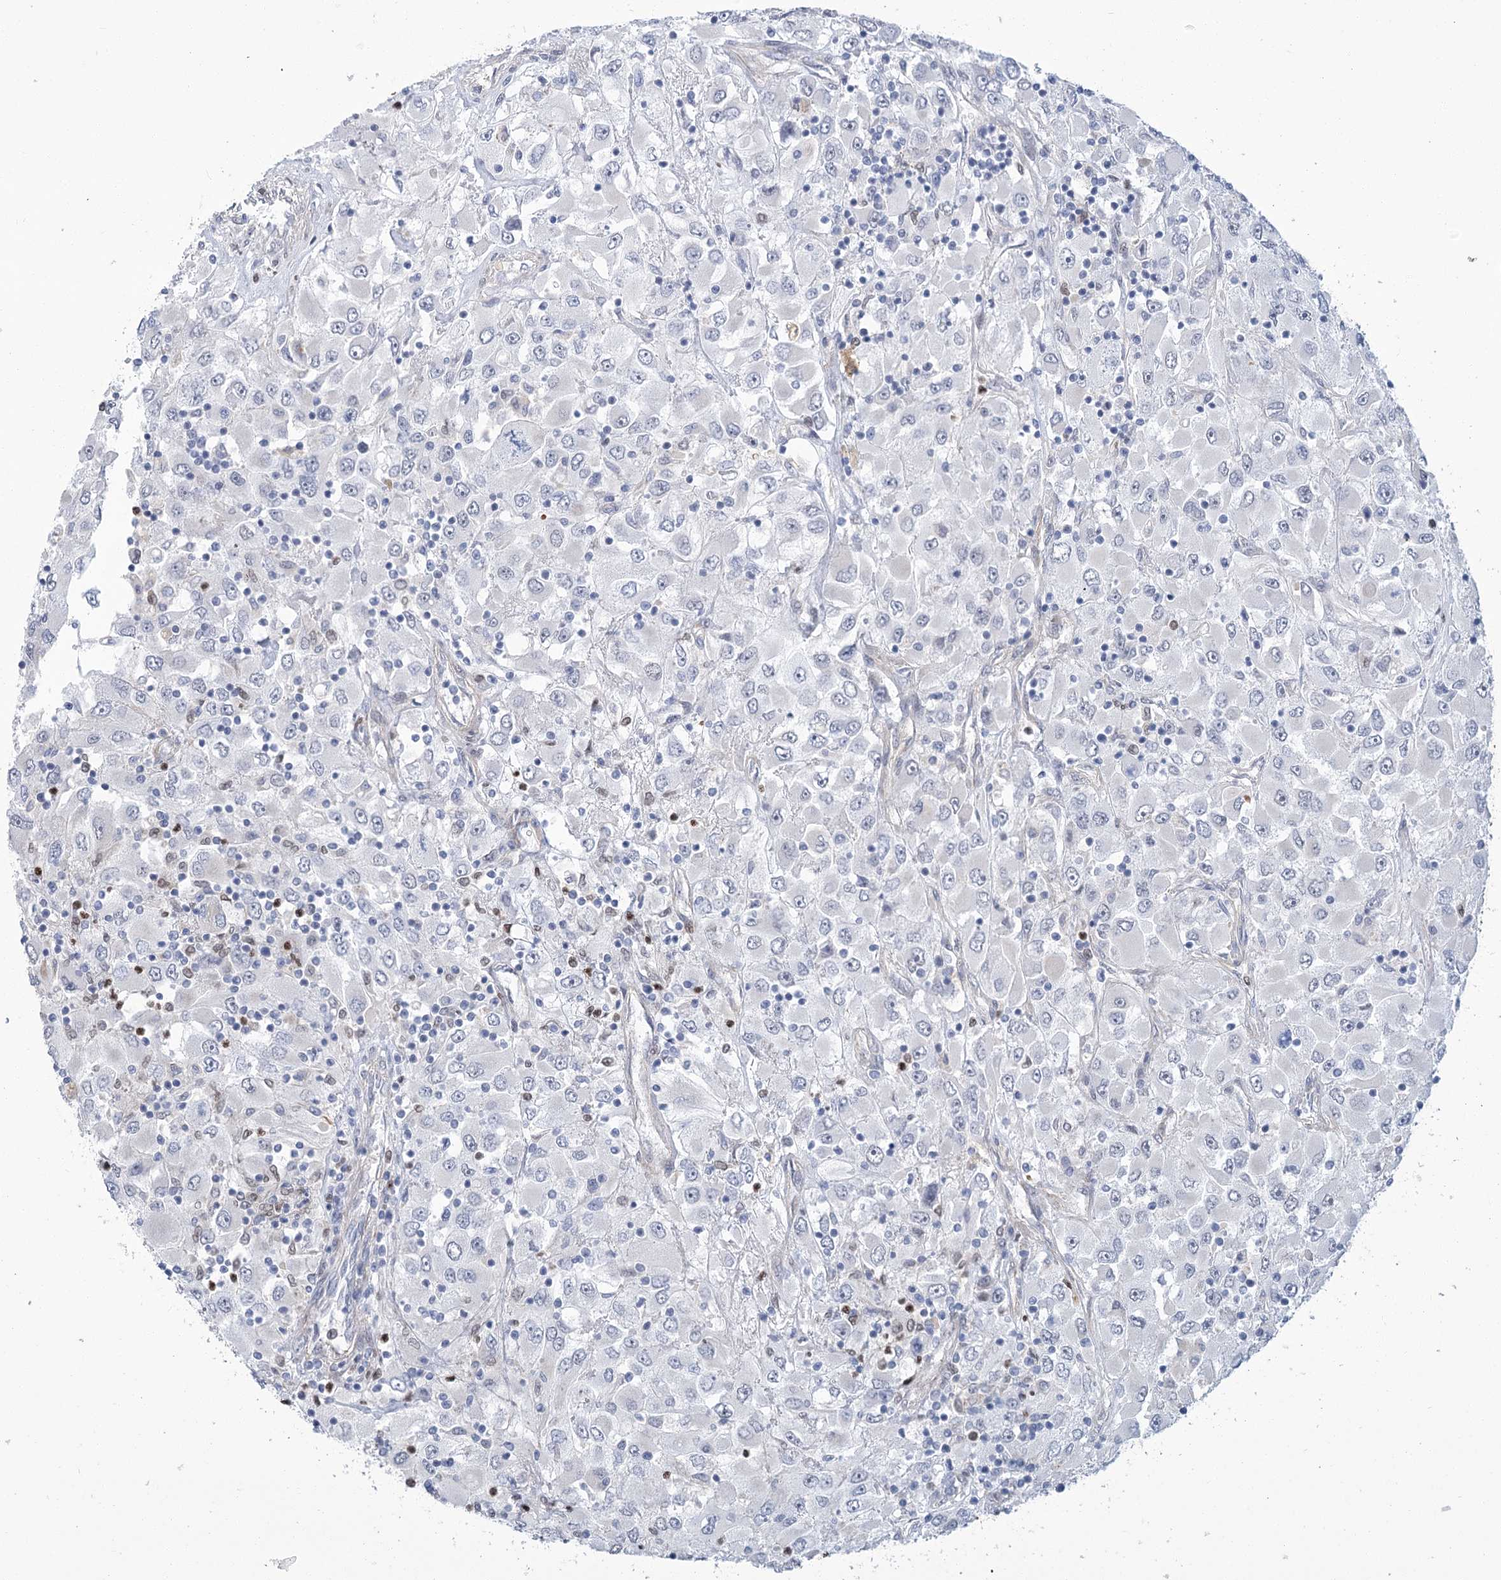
{"staining": {"intensity": "negative", "quantity": "none", "location": "none"}, "tissue": "renal cancer", "cell_type": "Tumor cells", "image_type": "cancer", "snomed": [{"axis": "morphology", "description": "Adenocarcinoma, NOS"}, {"axis": "topography", "description": "Kidney"}], "caption": "High power microscopy histopathology image of an immunohistochemistry histopathology image of adenocarcinoma (renal), revealing no significant staining in tumor cells.", "gene": "THAP6", "patient": {"sex": "female", "age": 52}}